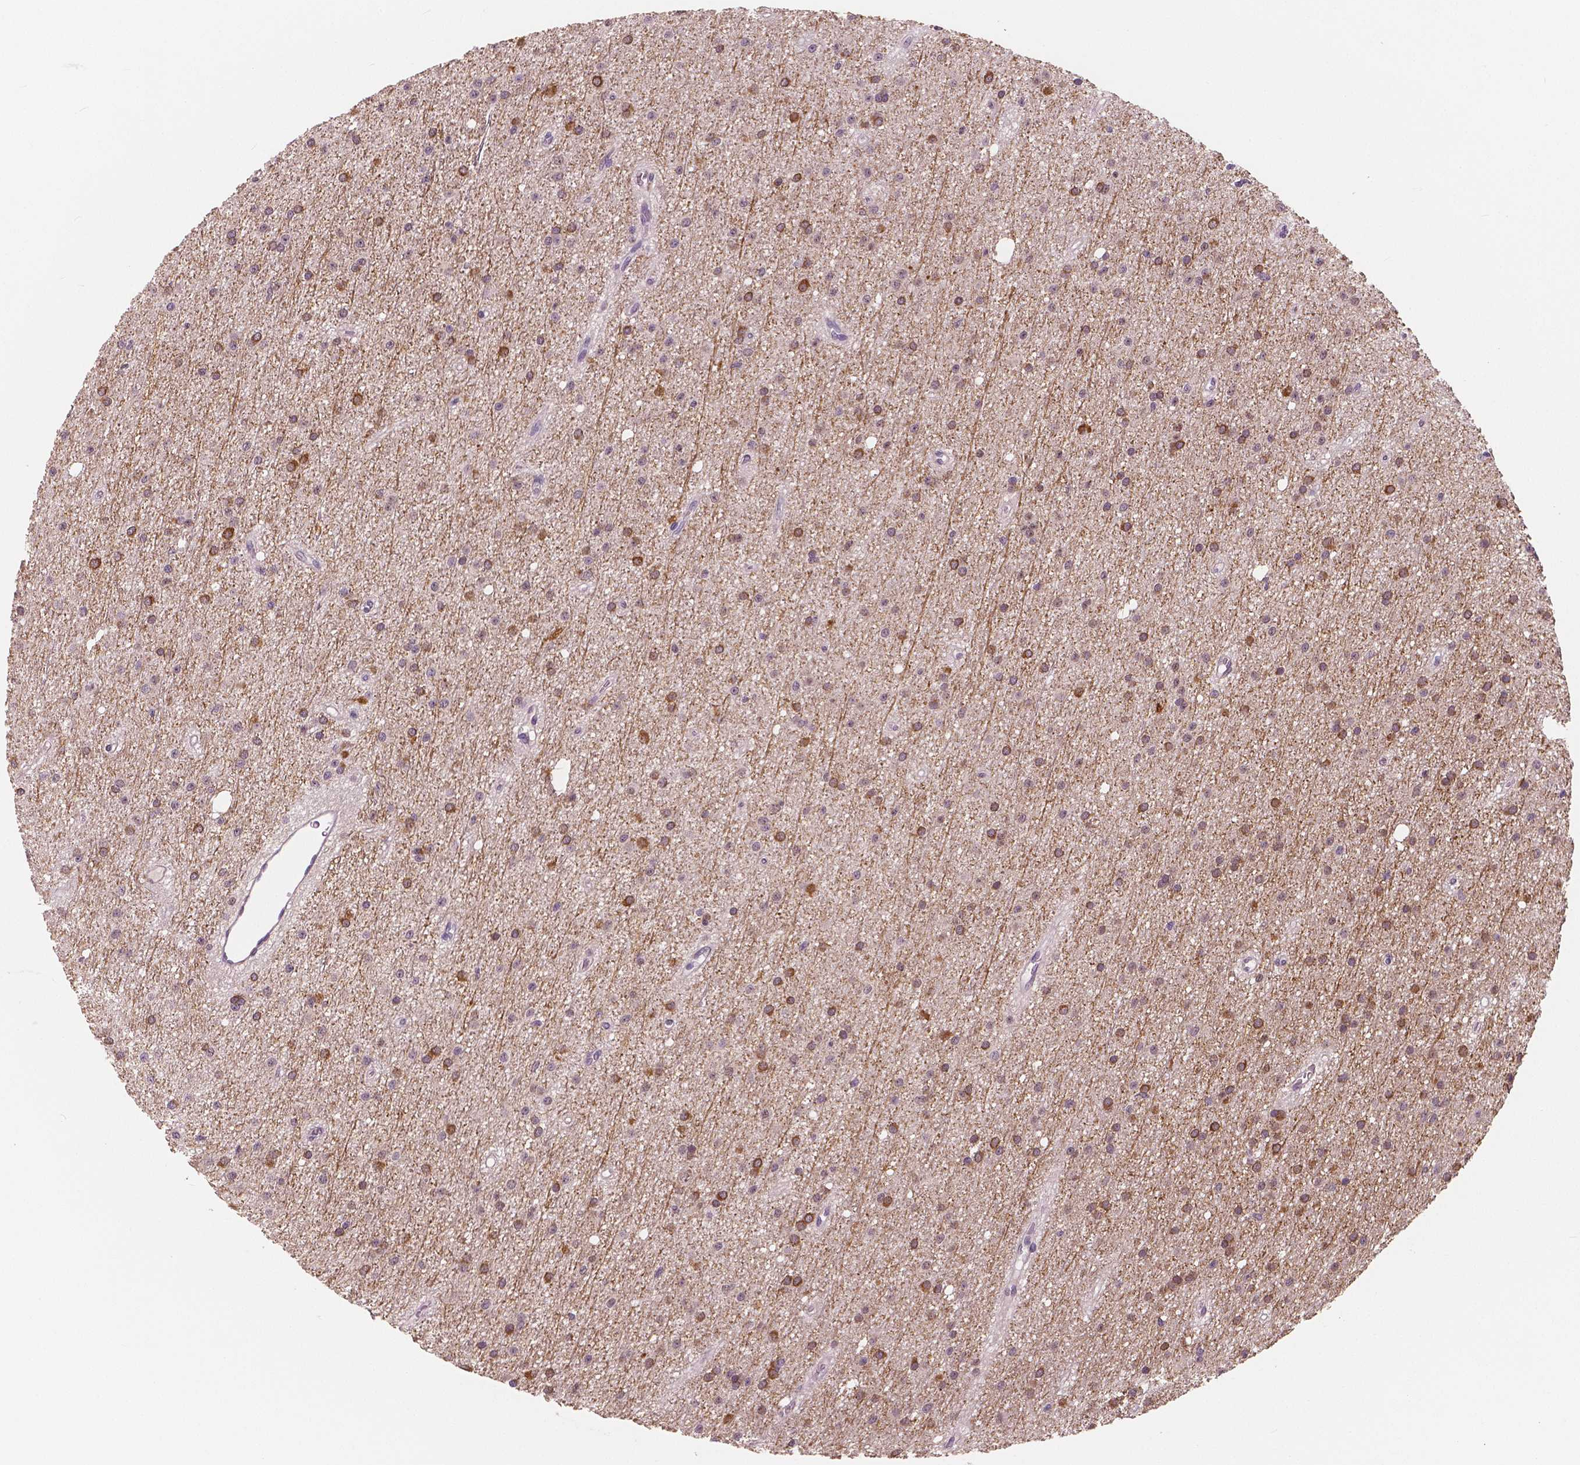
{"staining": {"intensity": "moderate", "quantity": "25%-75%", "location": "cytoplasmic/membranous"}, "tissue": "glioma", "cell_type": "Tumor cells", "image_type": "cancer", "snomed": [{"axis": "morphology", "description": "Glioma, malignant, Low grade"}, {"axis": "topography", "description": "Brain"}], "caption": "Immunohistochemical staining of human low-grade glioma (malignant) shows medium levels of moderate cytoplasmic/membranous positivity in about 25%-75% of tumor cells.", "gene": "NECAB1", "patient": {"sex": "male", "age": 27}}